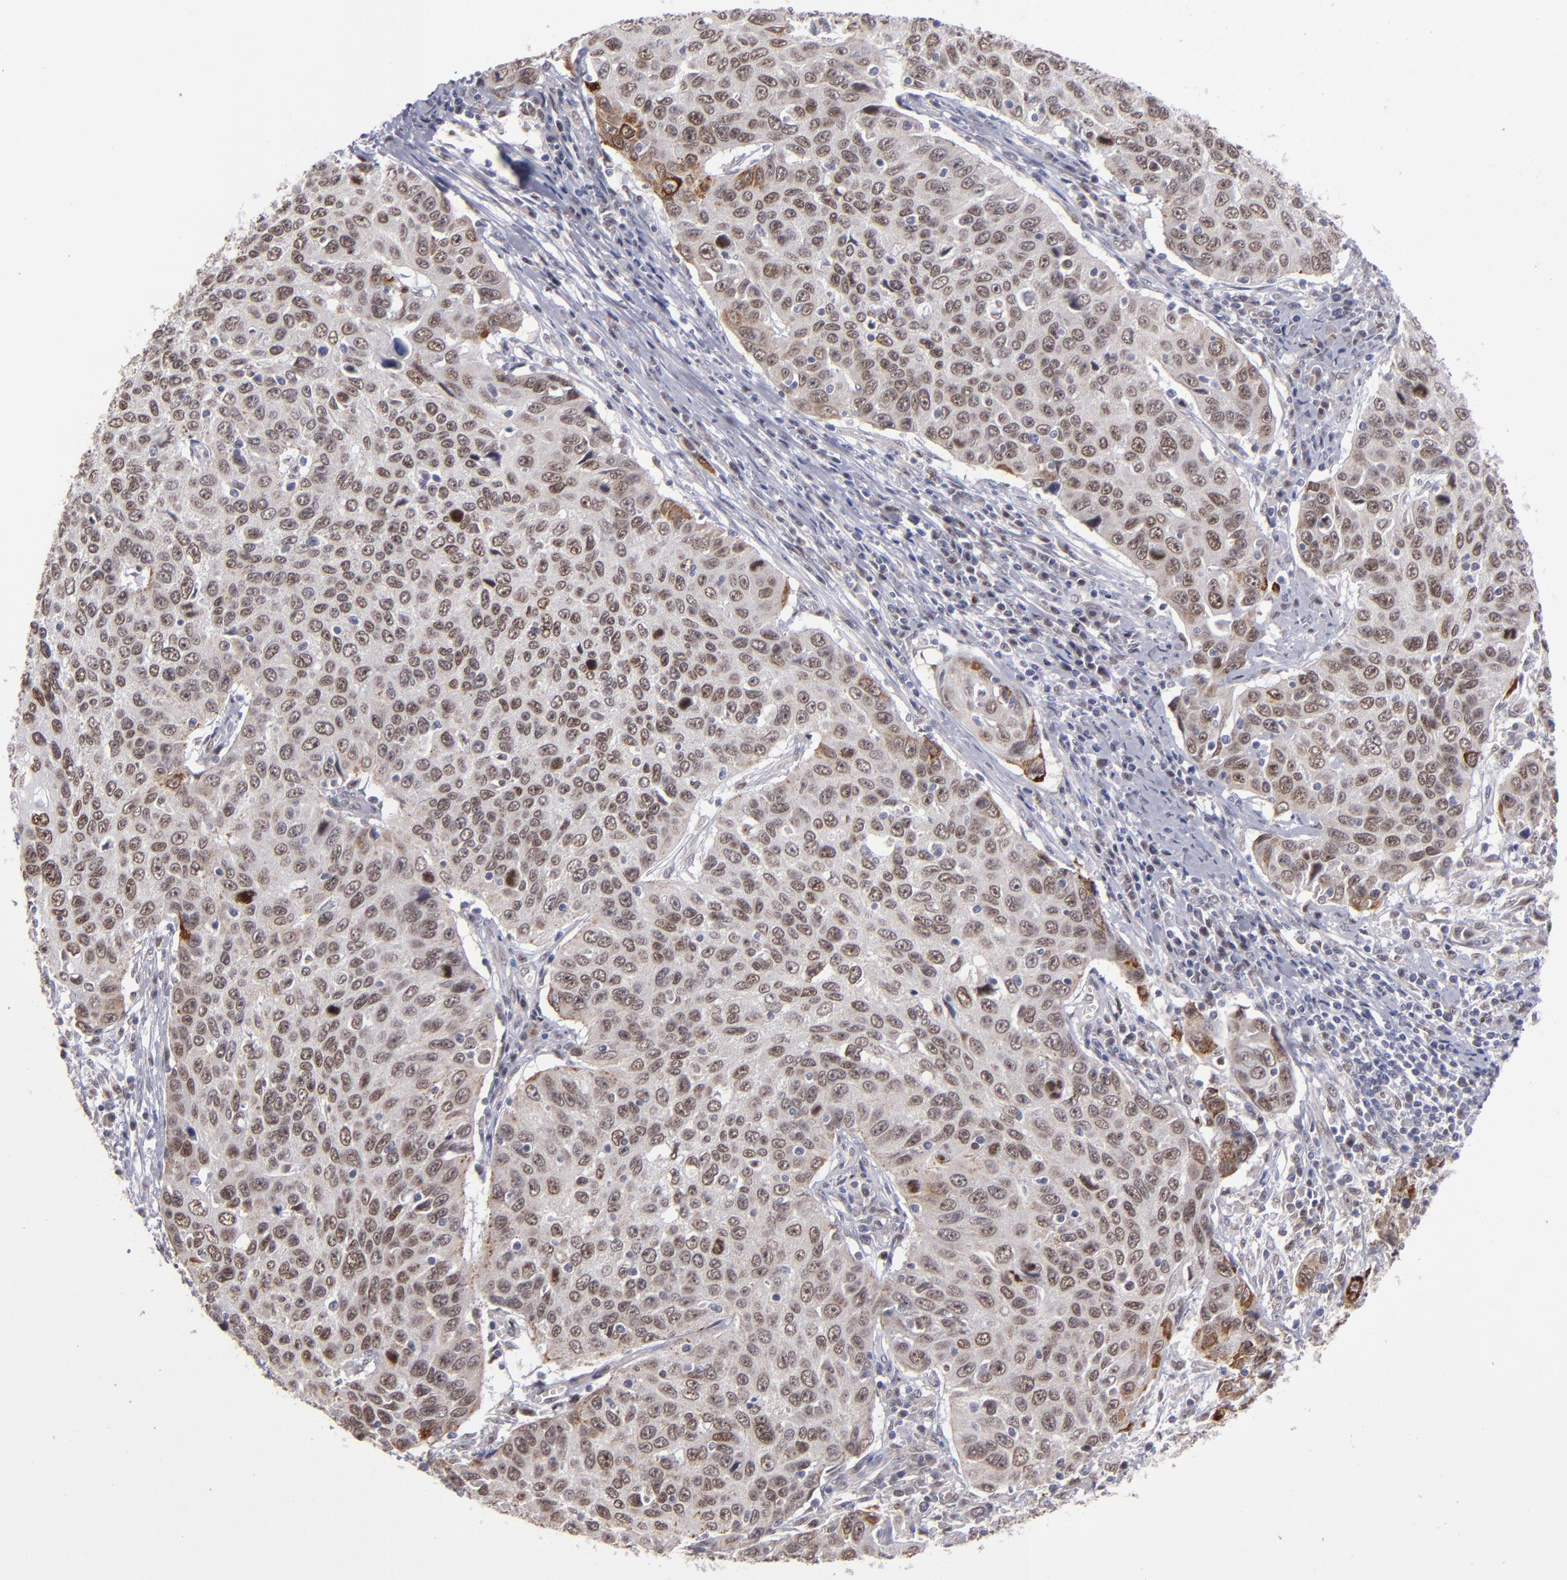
{"staining": {"intensity": "weak", "quantity": "25%-75%", "location": "nuclear"}, "tissue": "cervical cancer", "cell_type": "Tumor cells", "image_type": "cancer", "snomed": [{"axis": "morphology", "description": "Squamous cell carcinoma, NOS"}, {"axis": "topography", "description": "Cervix"}], "caption": "The photomicrograph exhibits a brown stain indicating the presence of a protein in the nuclear of tumor cells in cervical cancer (squamous cell carcinoma).", "gene": "RREB1", "patient": {"sex": "female", "age": 53}}